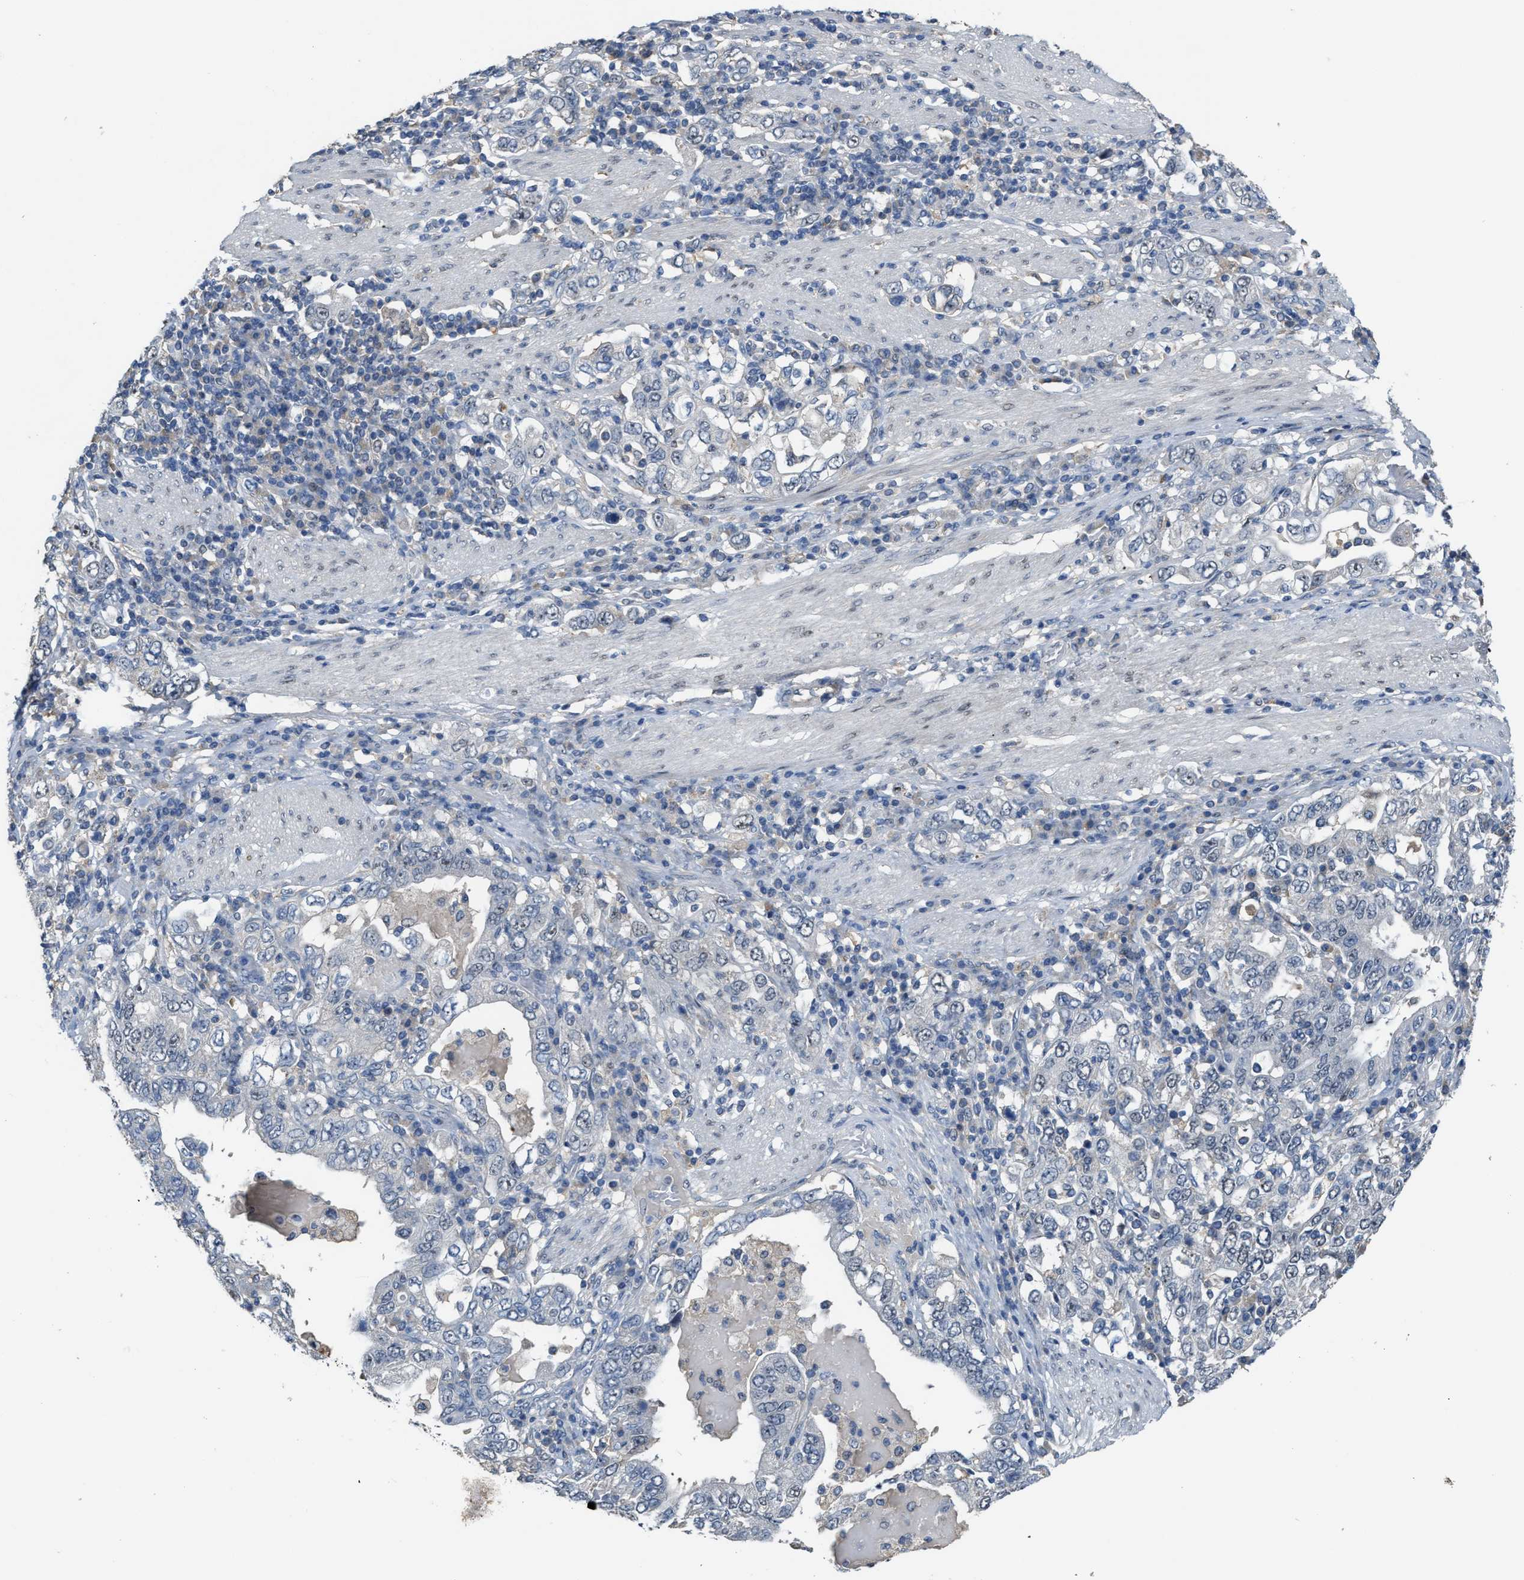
{"staining": {"intensity": "negative", "quantity": "none", "location": "none"}, "tissue": "stomach cancer", "cell_type": "Tumor cells", "image_type": "cancer", "snomed": [{"axis": "morphology", "description": "Adenocarcinoma, NOS"}, {"axis": "topography", "description": "Stomach, upper"}], "caption": "An immunohistochemistry image of stomach cancer (adenocarcinoma) is shown. There is no staining in tumor cells of stomach cancer (adenocarcinoma).", "gene": "ZNF783", "patient": {"sex": "male", "age": 62}}